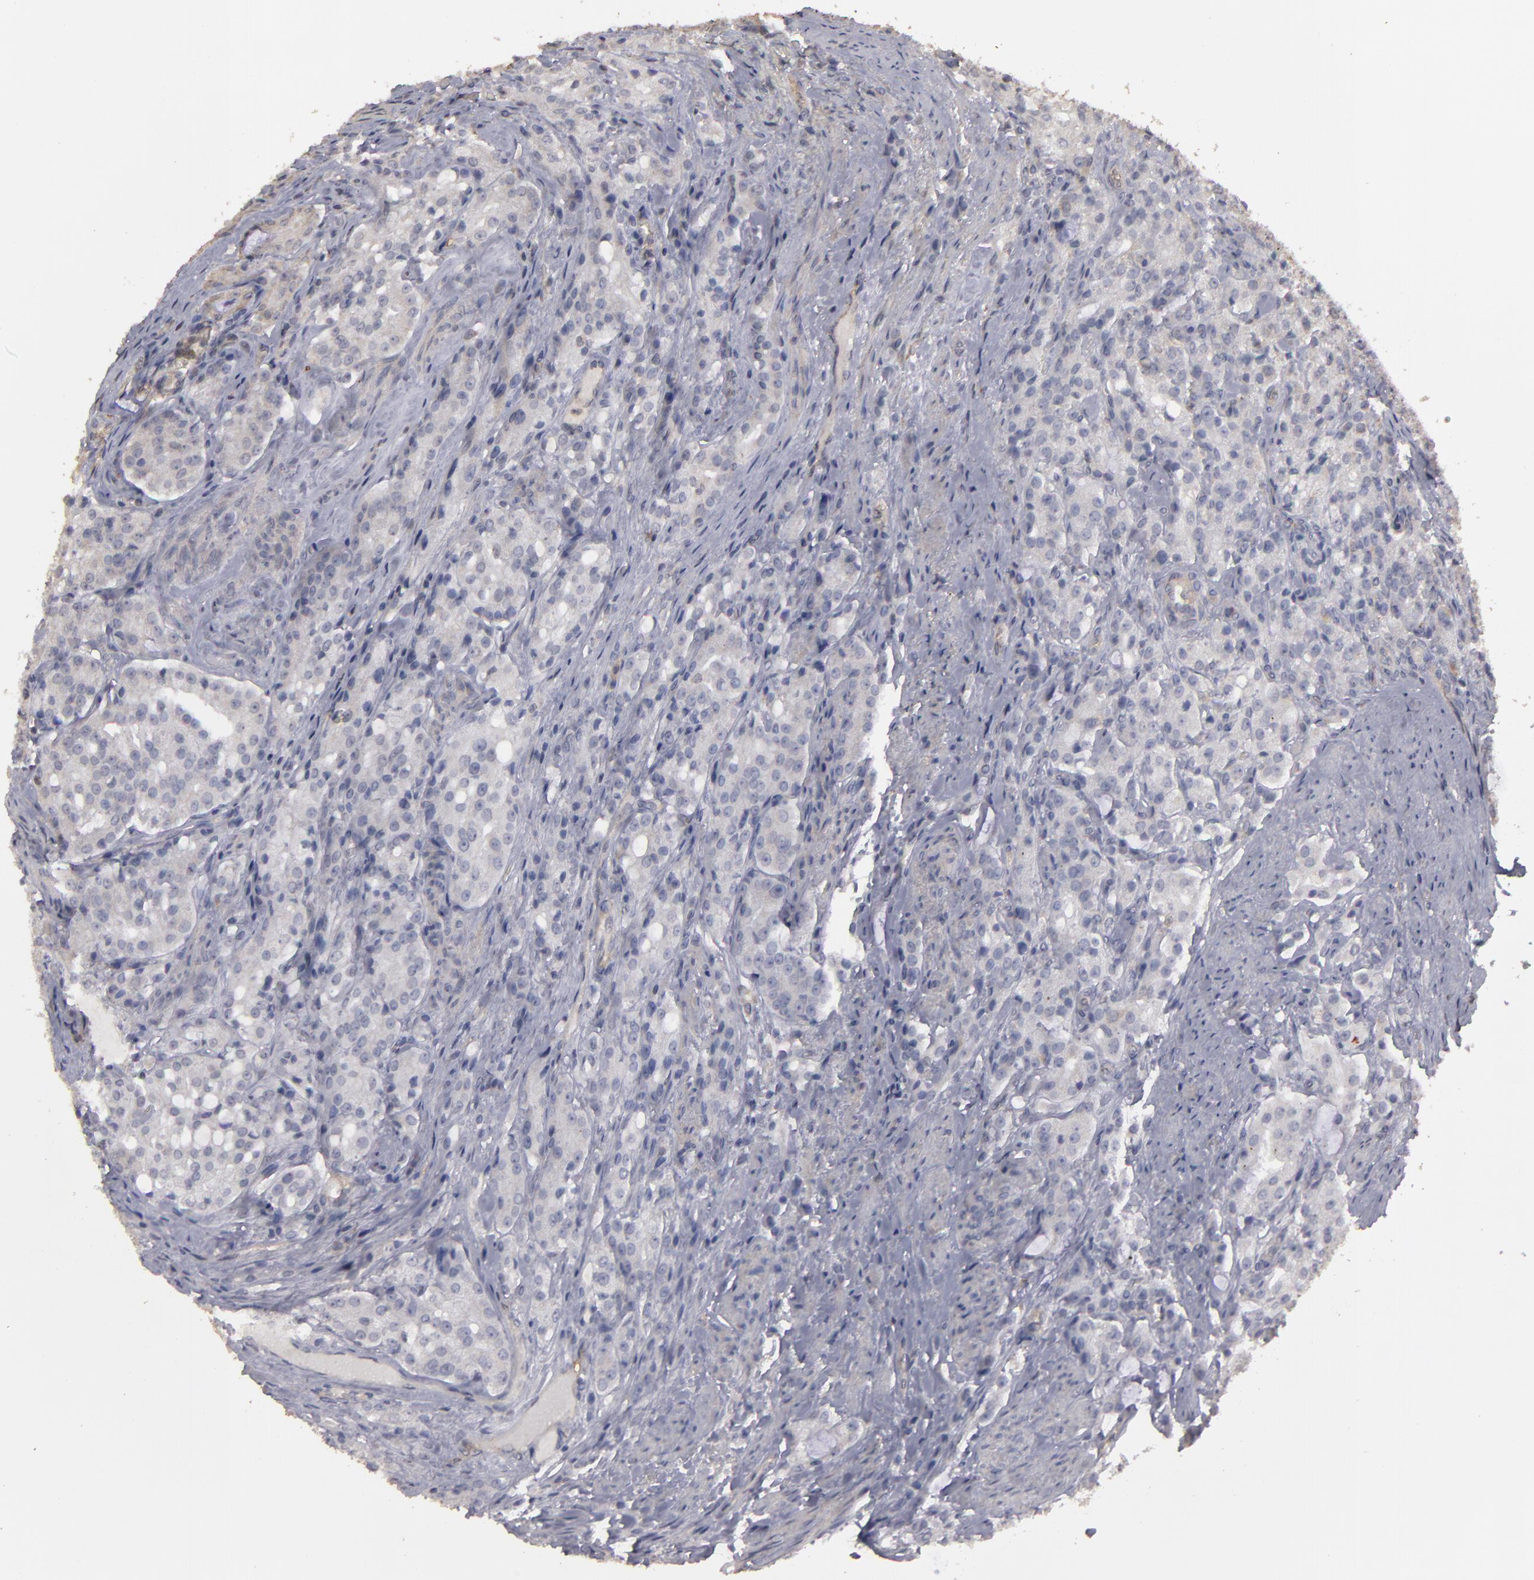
{"staining": {"intensity": "weak", "quantity": "<25%", "location": "cytoplasmic/membranous"}, "tissue": "prostate cancer", "cell_type": "Tumor cells", "image_type": "cancer", "snomed": [{"axis": "morphology", "description": "Adenocarcinoma, Medium grade"}, {"axis": "topography", "description": "Prostate"}], "caption": "Immunohistochemistry (IHC) image of prostate cancer (medium-grade adenocarcinoma) stained for a protein (brown), which displays no expression in tumor cells.", "gene": "CD55", "patient": {"sex": "male", "age": 72}}